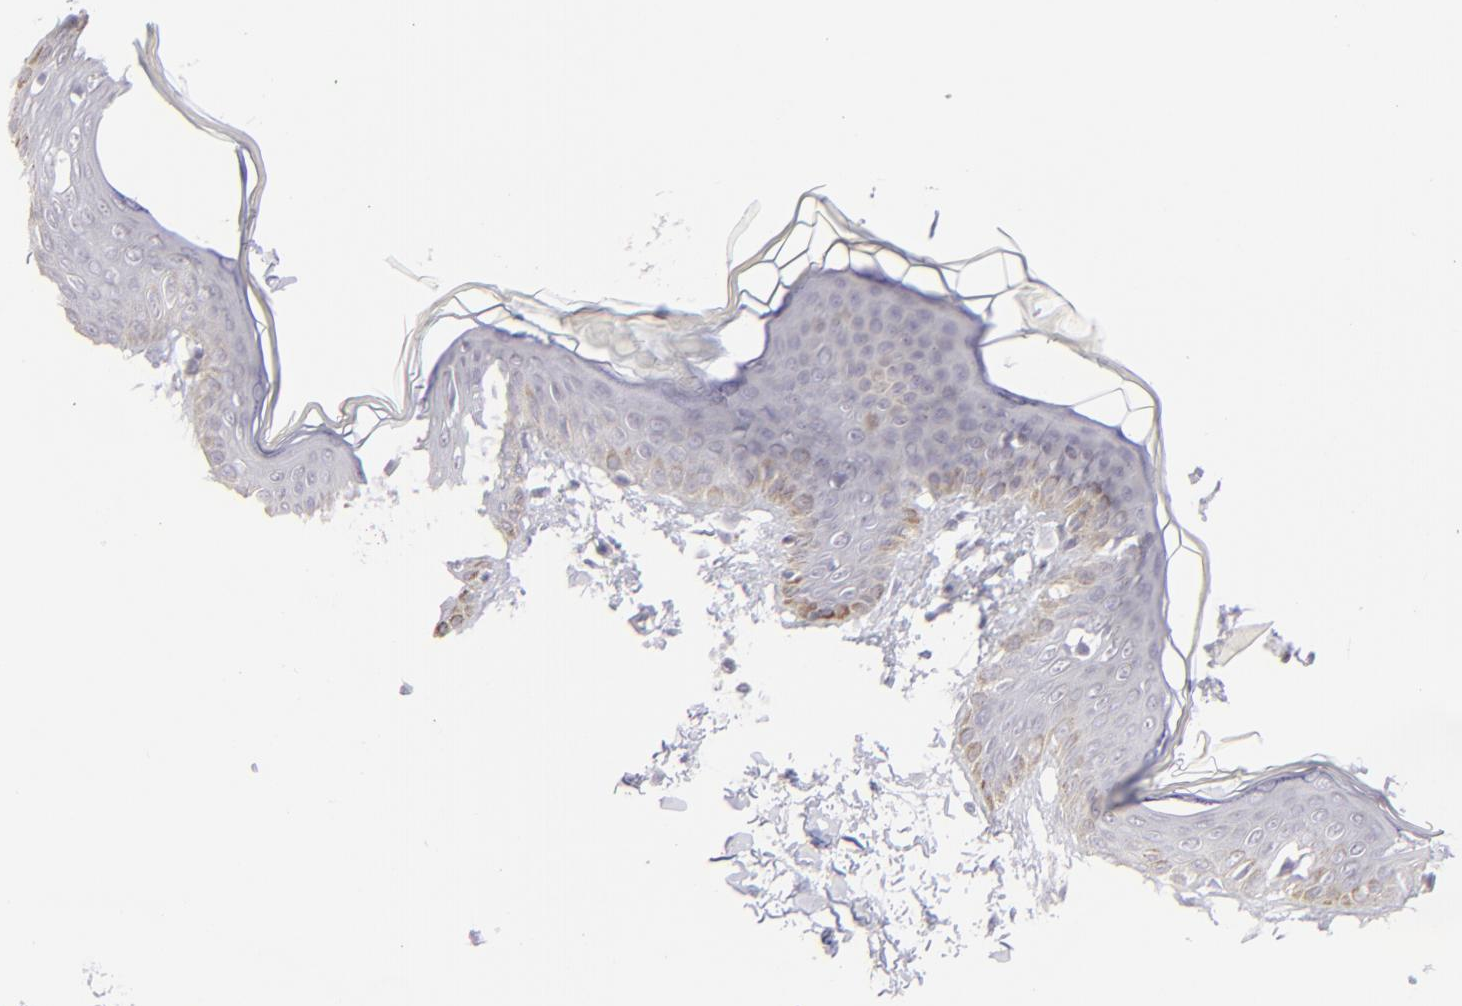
{"staining": {"intensity": "negative", "quantity": "none", "location": "none"}, "tissue": "skin", "cell_type": "Fibroblasts", "image_type": "normal", "snomed": [{"axis": "morphology", "description": "Normal tissue, NOS"}, {"axis": "topography", "description": "Skin"}], "caption": "This is an immunohistochemistry histopathology image of benign human skin. There is no expression in fibroblasts.", "gene": "CD7", "patient": {"sex": "female", "age": 17}}